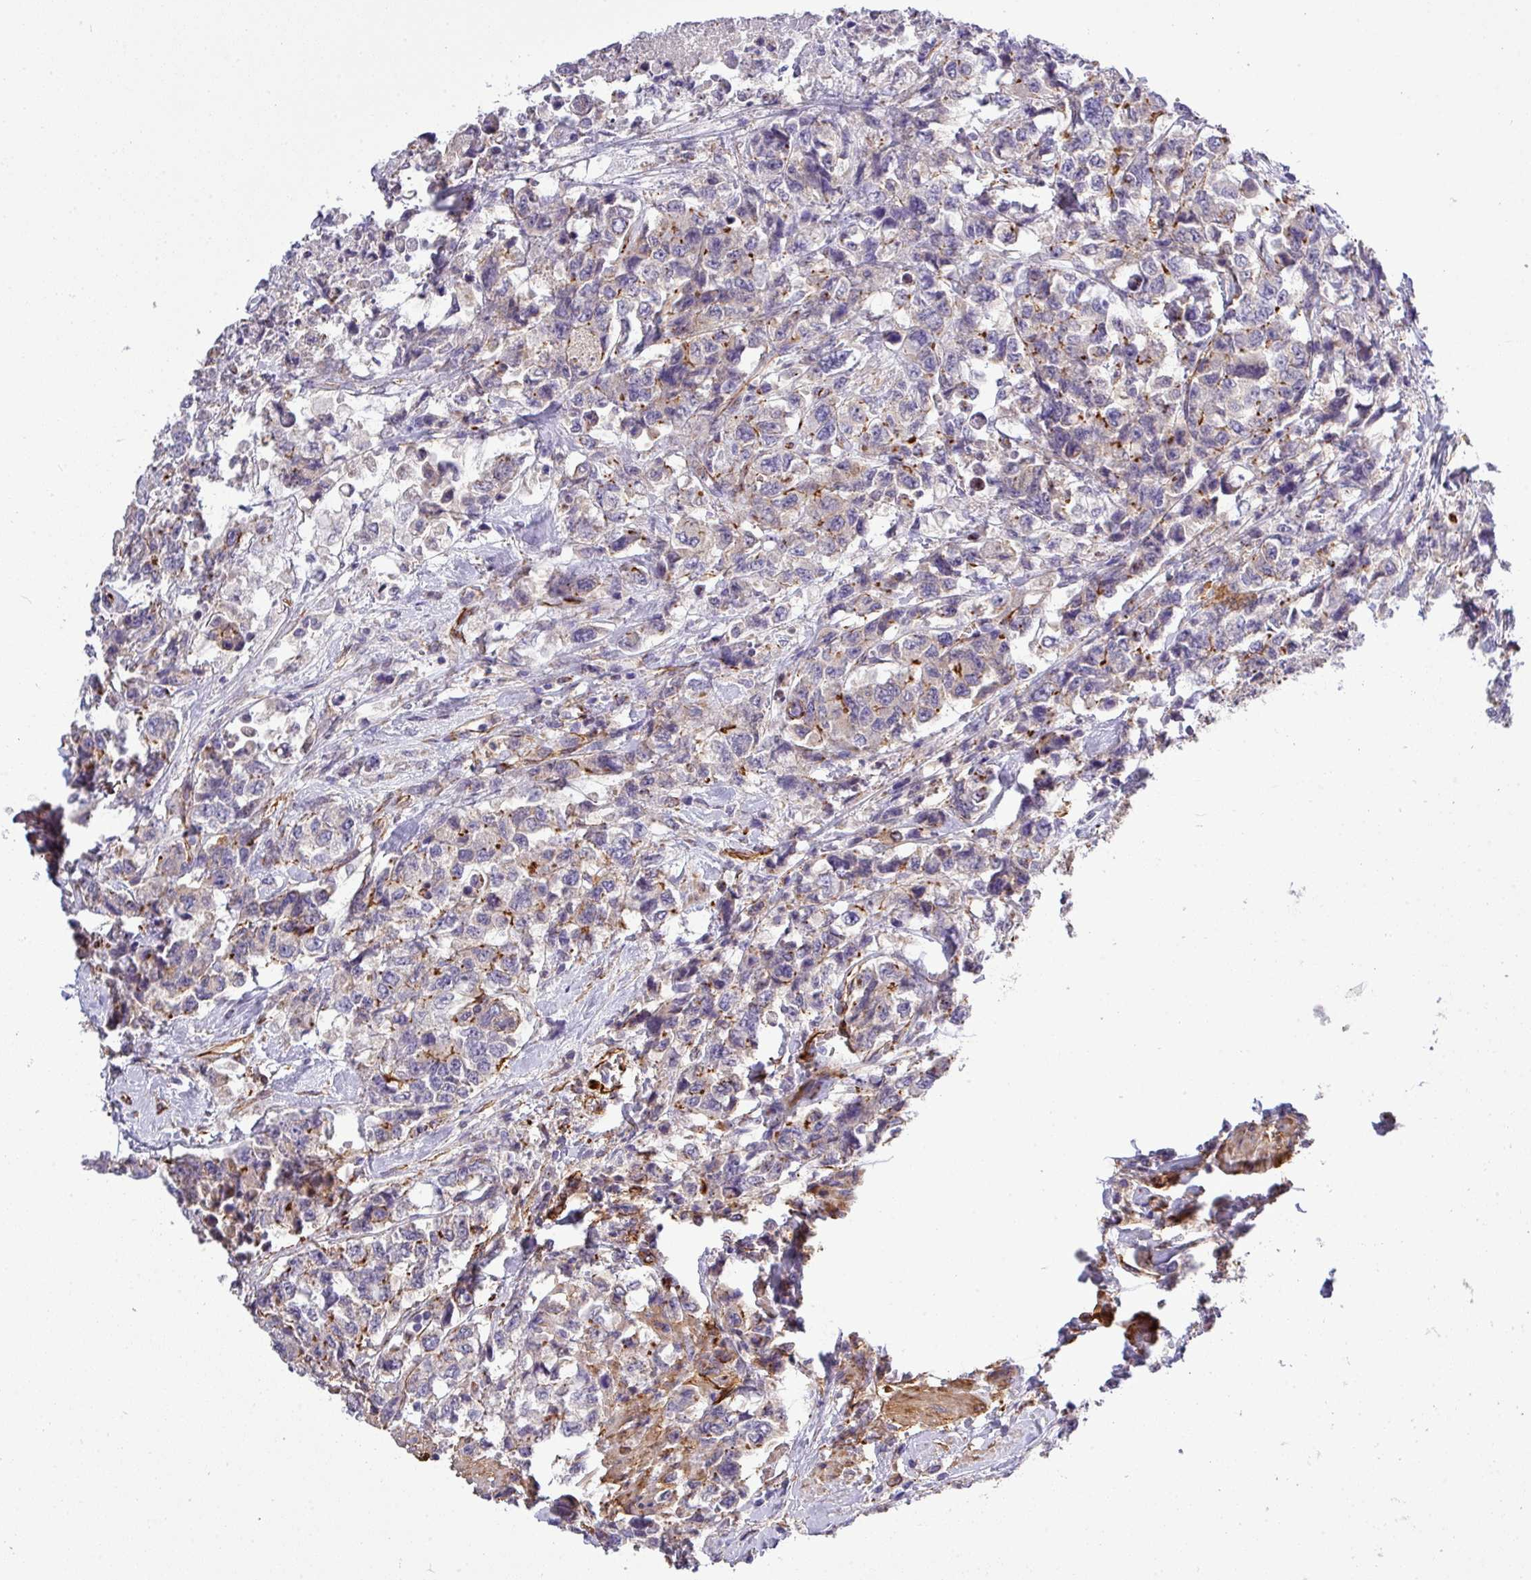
{"staining": {"intensity": "moderate", "quantity": "<25%", "location": "cytoplasmic/membranous"}, "tissue": "urothelial cancer", "cell_type": "Tumor cells", "image_type": "cancer", "snomed": [{"axis": "morphology", "description": "Urothelial carcinoma, High grade"}, {"axis": "topography", "description": "Urinary bladder"}], "caption": "This image displays high-grade urothelial carcinoma stained with immunohistochemistry (IHC) to label a protein in brown. The cytoplasmic/membranous of tumor cells show moderate positivity for the protein. Nuclei are counter-stained blue.", "gene": "PARD6A", "patient": {"sex": "female", "age": 78}}